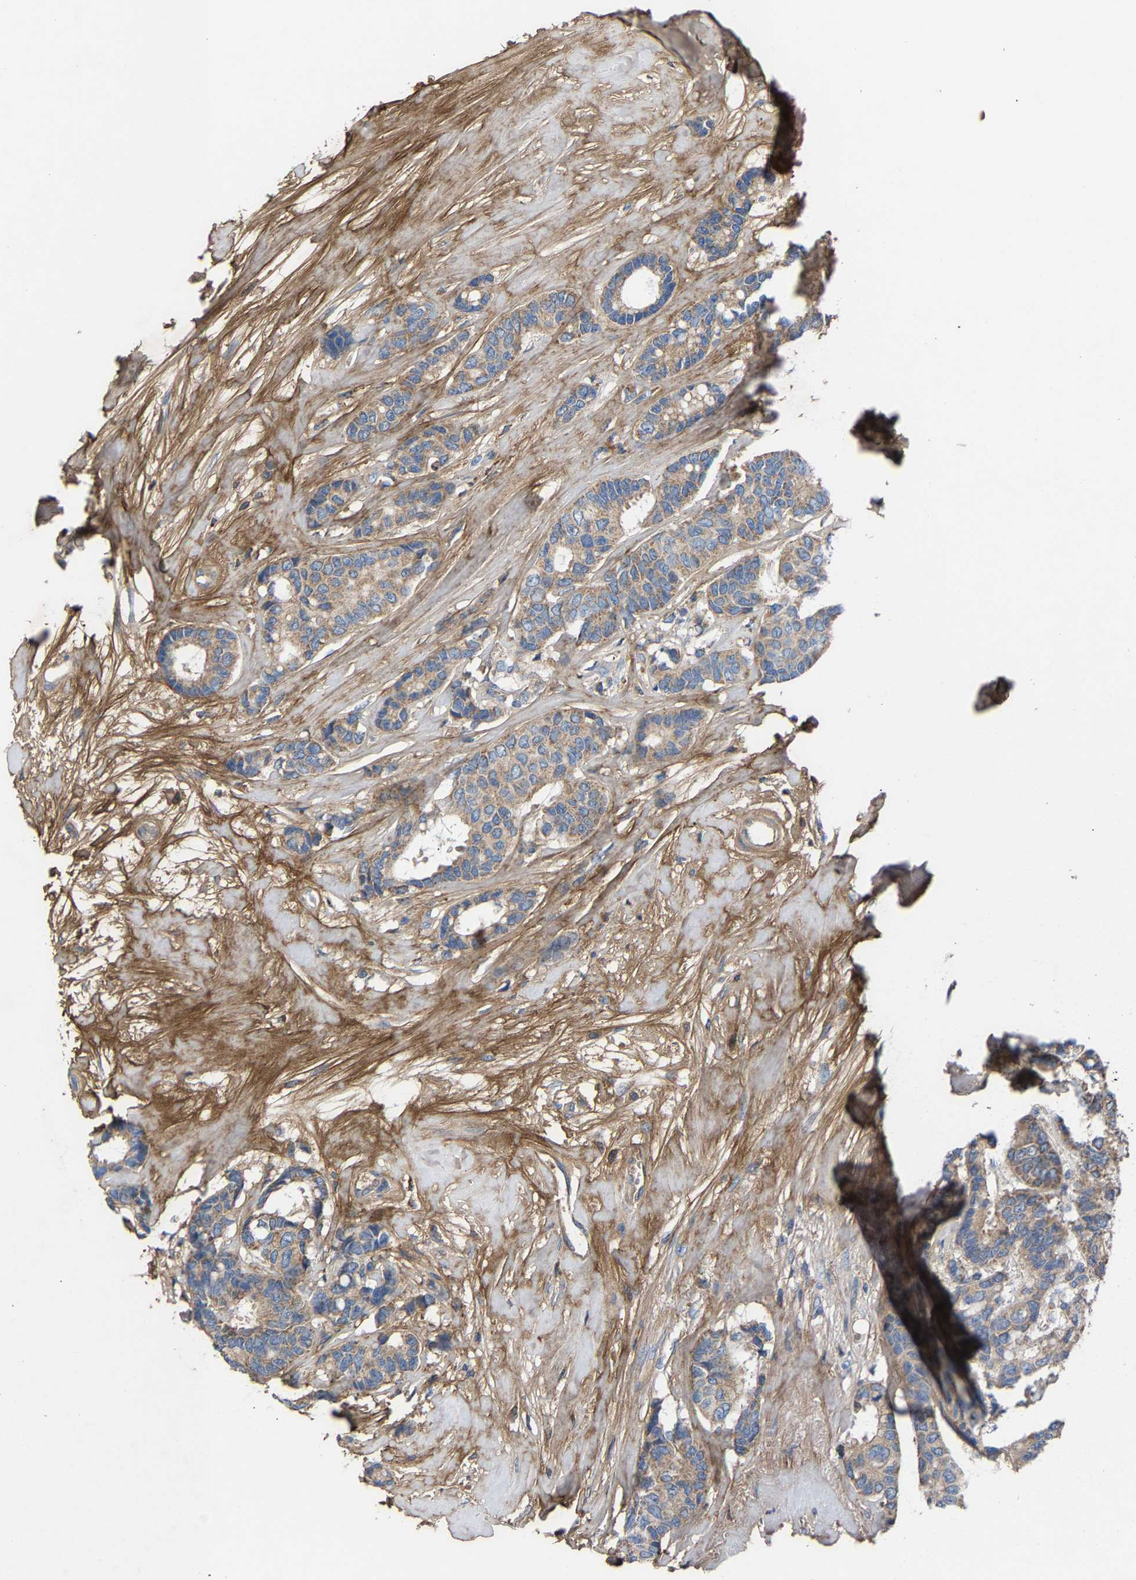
{"staining": {"intensity": "weak", "quantity": ">75%", "location": "cytoplasmic/membranous"}, "tissue": "breast cancer", "cell_type": "Tumor cells", "image_type": "cancer", "snomed": [{"axis": "morphology", "description": "Duct carcinoma"}, {"axis": "topography", "description": "Breast"}], "caption": "This micrograph exhibits immunohistochemistry (IHC) staining of human infiltrating ductal carcinoma (breast), with low weak cytoplasmic/membranous staining in approximately >75% of tumor cells.", "gene": "CCDC171", "patient": {"sex": "female", "age": 87}}